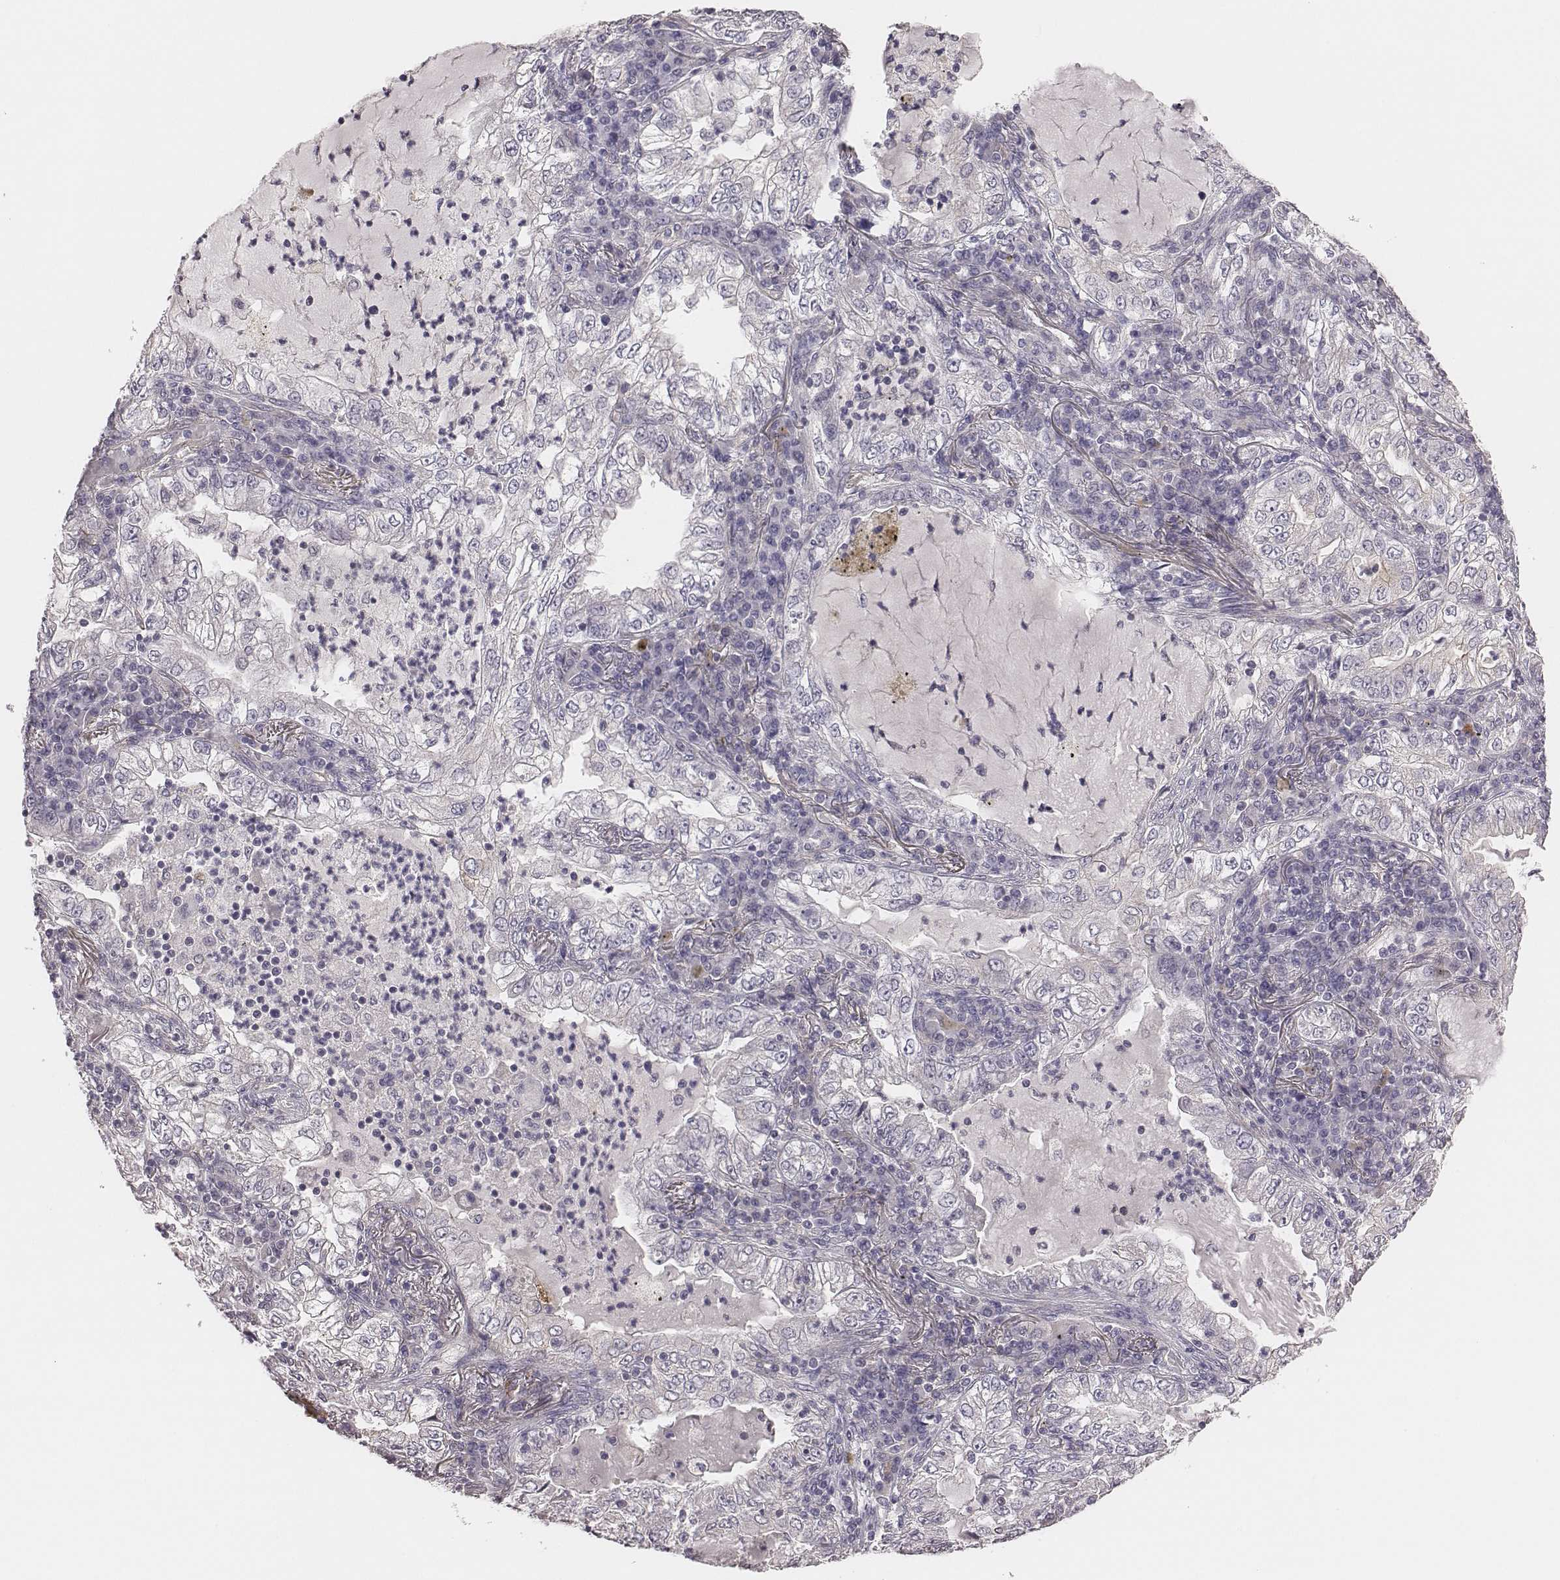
{"staining": {"intensity": "negative", "quantity": "none", "location": "none"}, "tissue": "lung cancer", "cell_type": "Tumor cells", "image_type": "cancer", "snomed": [{"axis": "morphology", "description": "Adenocarcinoma, NOS"}, {"axis": "topography", "description": "Lung"}], "caption": "Lung cancer stained for a protein using IHC demonstrates no staining tumor cells.", "gene": "SCARF1", "patient": {"sex": "female", "age": 73}}